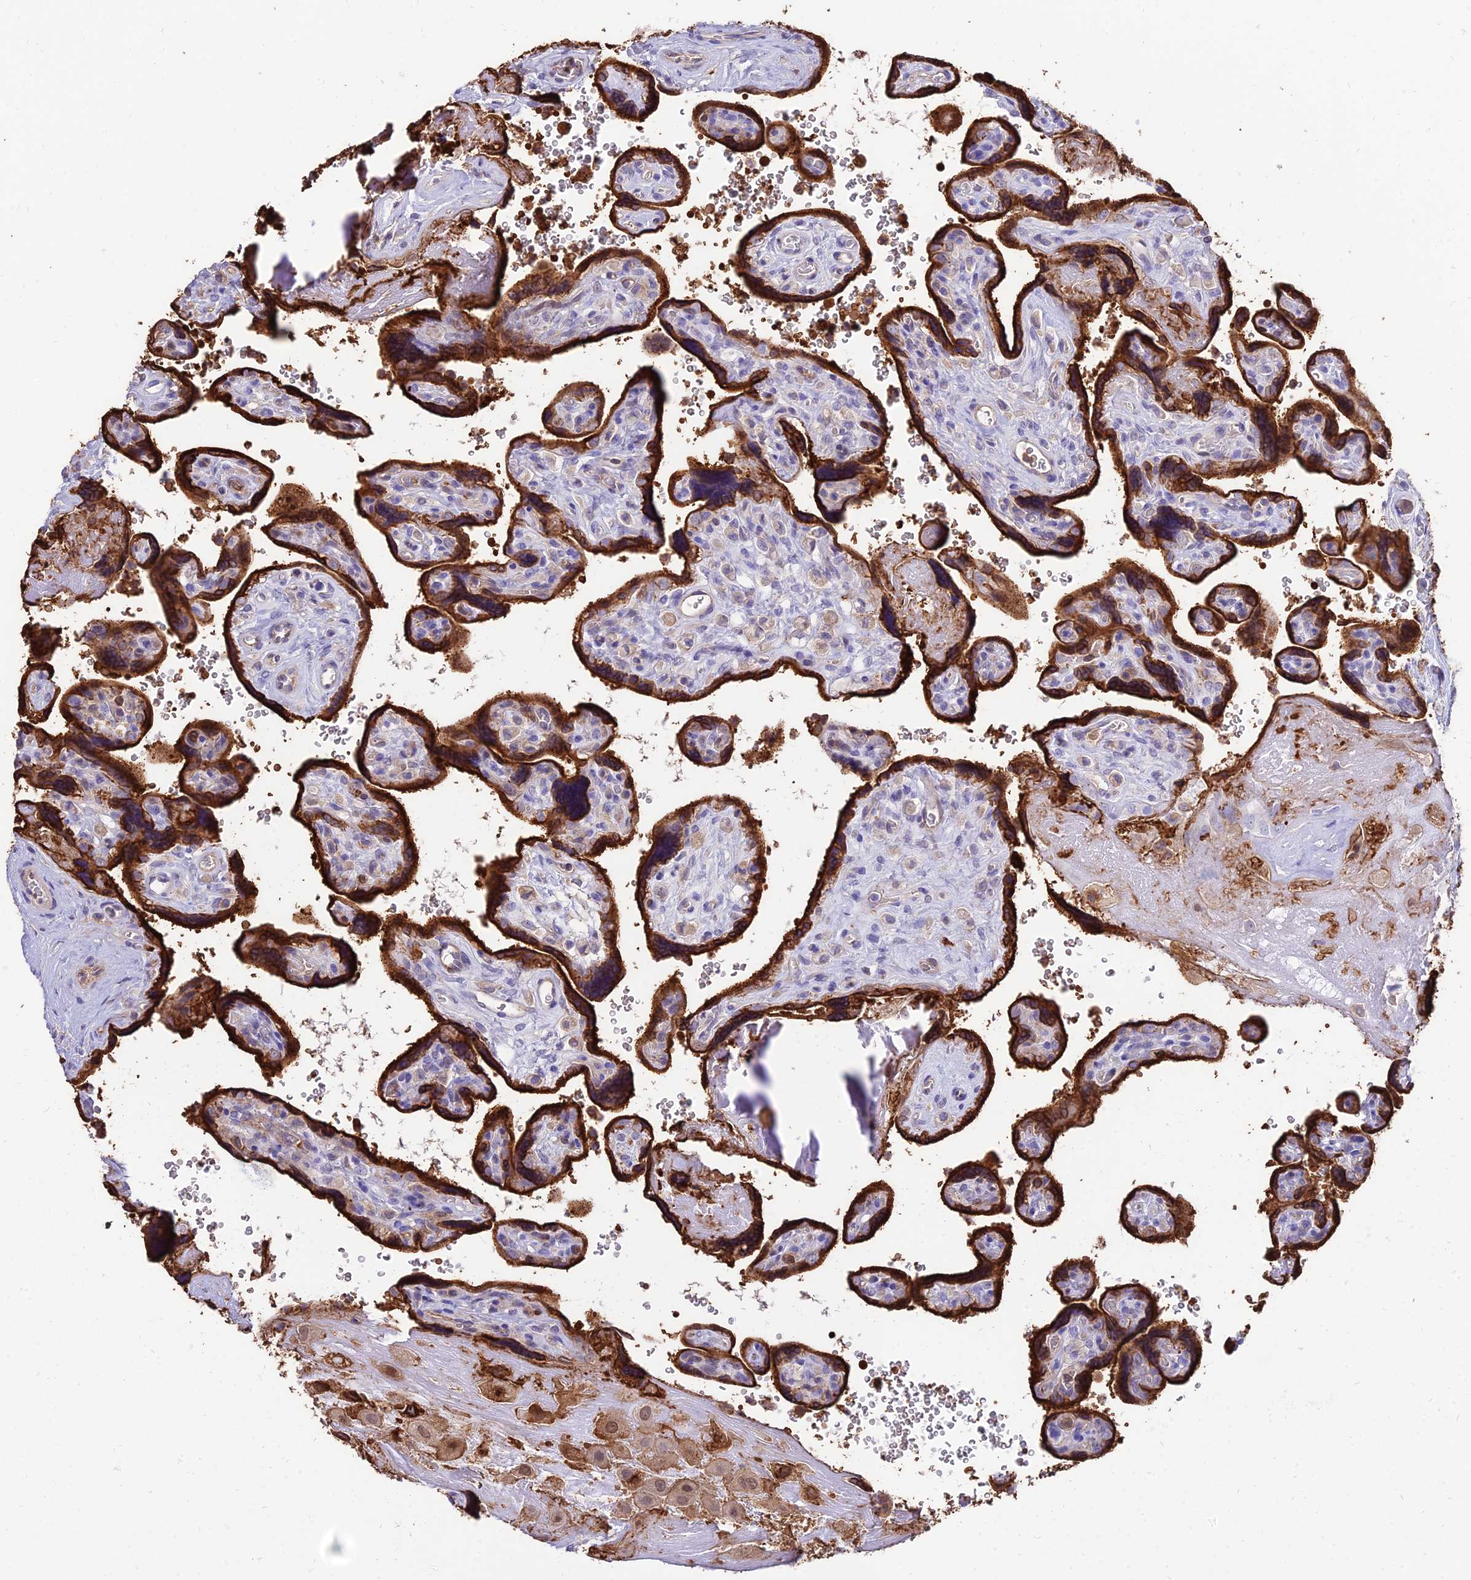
{"staining": {"intensity": "strong", "quantity": ">75%", "location": "cytoplasmic/membranous"}, "tissue": "placenta", "cell_type": "Trophoblastic cells", "image_type": "normal", "snomed": [{"axis": "morphology", "description": "Normal tissue, NOS"}, {"axis": "topography", "description": "Placenta"}], "caption": "IHC staining of benign placenta, which exhibits high levels of strong cytoplasmic/membranous expression in approximately >75% of trophoblastic cells indicating strong cytoplasmic/membranous protein staining. The staining was performed using DAB (brown) for protein detection and nuclei were counterstained in hematoxylin (blue).", "gene": "SREK1IP1", "patient": {"sex": "female", "age": 39}}